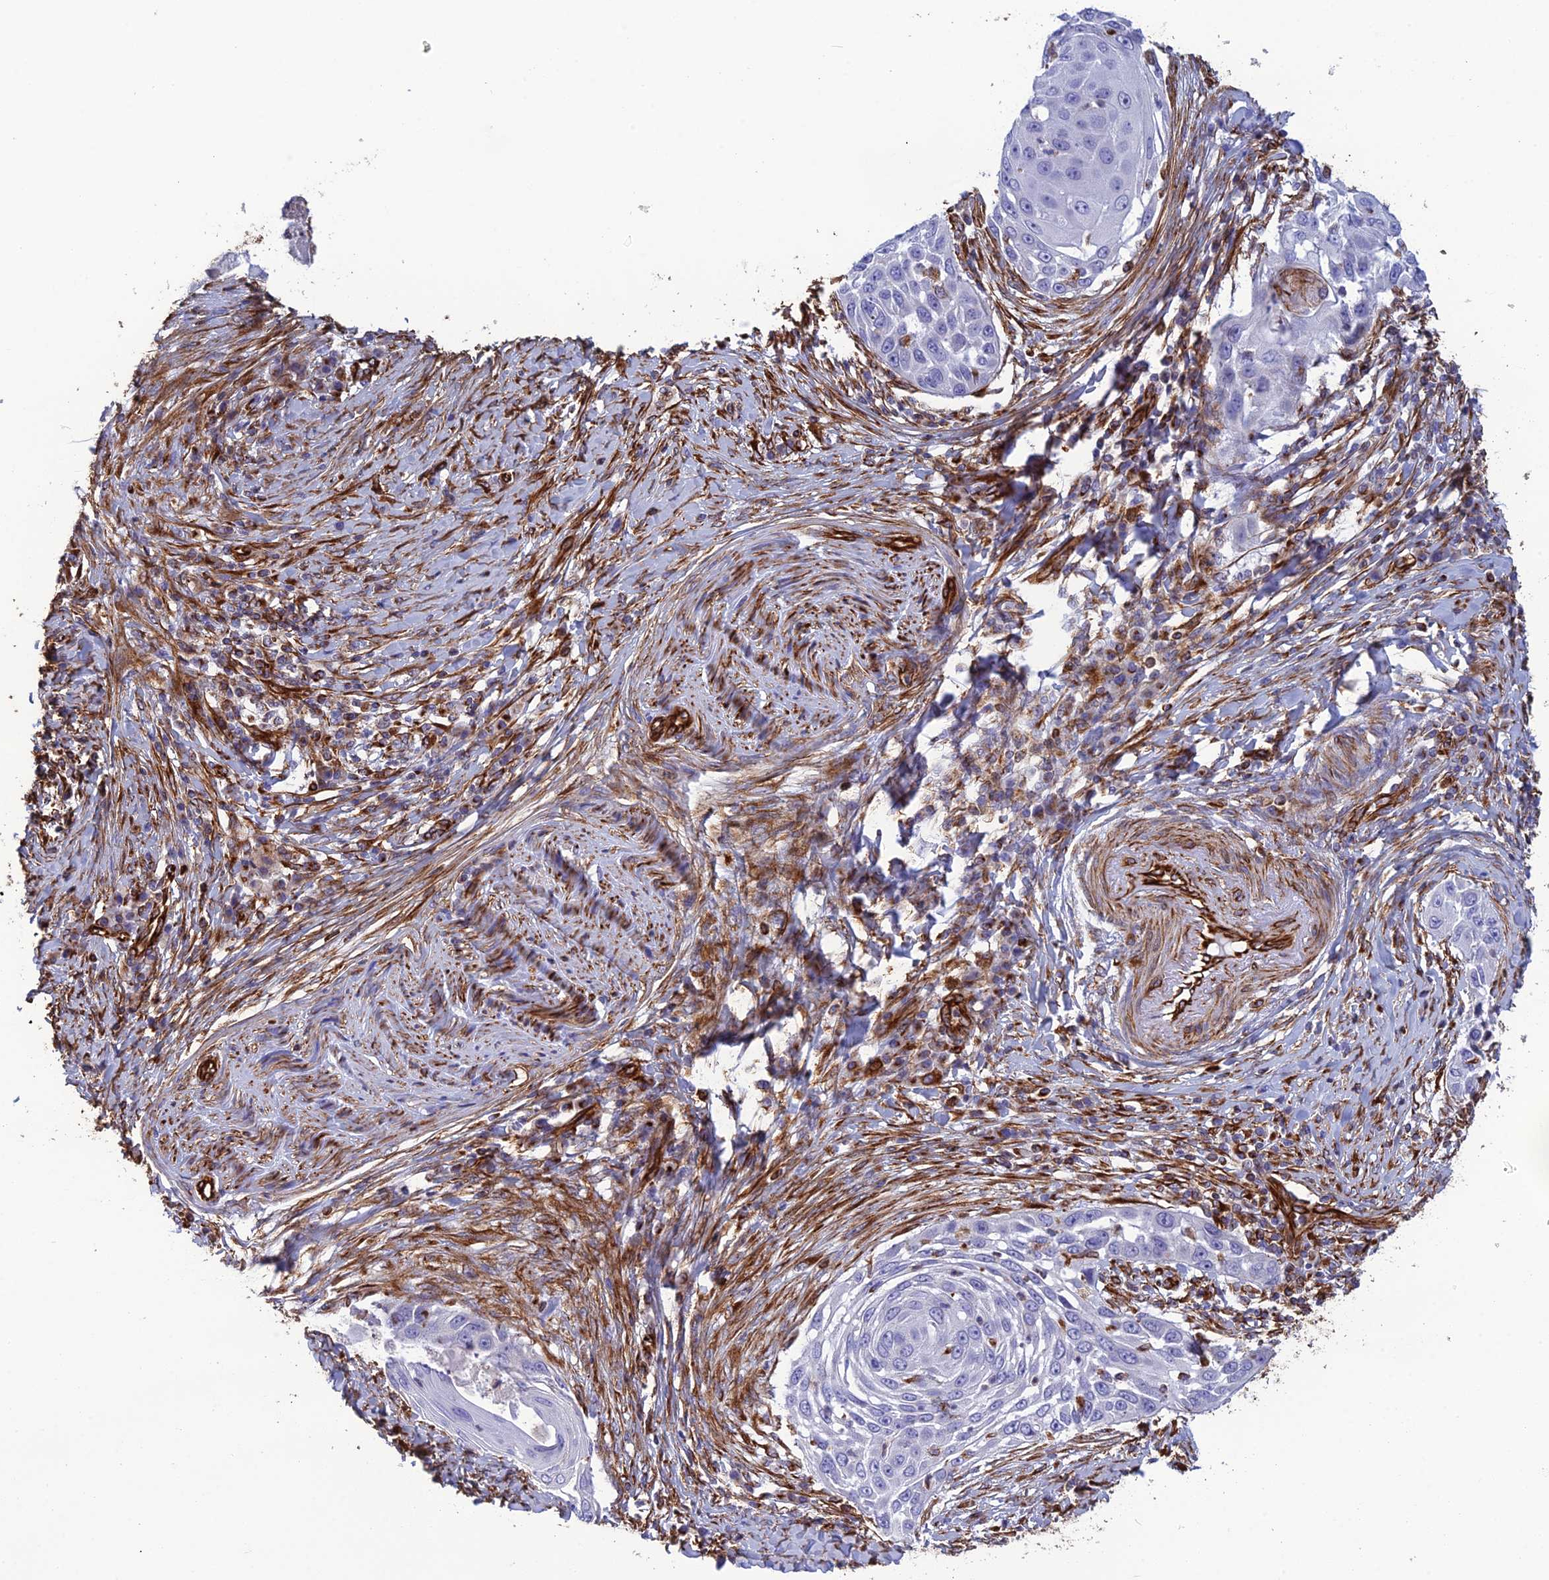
{"staining": {"intensity": "negative", "quantity": "none", "location": "none"}, "tissue": "skin cancer", "cell_type": "Tumor cells", "image_type": "cancer", "snomed": [{"axis": "morphology", "description": "Squamous cell carcinoma, NOS"}, {"axis": "topography", "description": "Skin"}], "caption": "Immunohistochemistry of skin cancer demonstrates no staining in tumor cells. (Brightfield microscopy of DAB (3,3'-diaminobenzidine) immunohistochemistry at high magnification).", "gene": "FBXL20", "patient": {"sex": "female", "age": 44}}